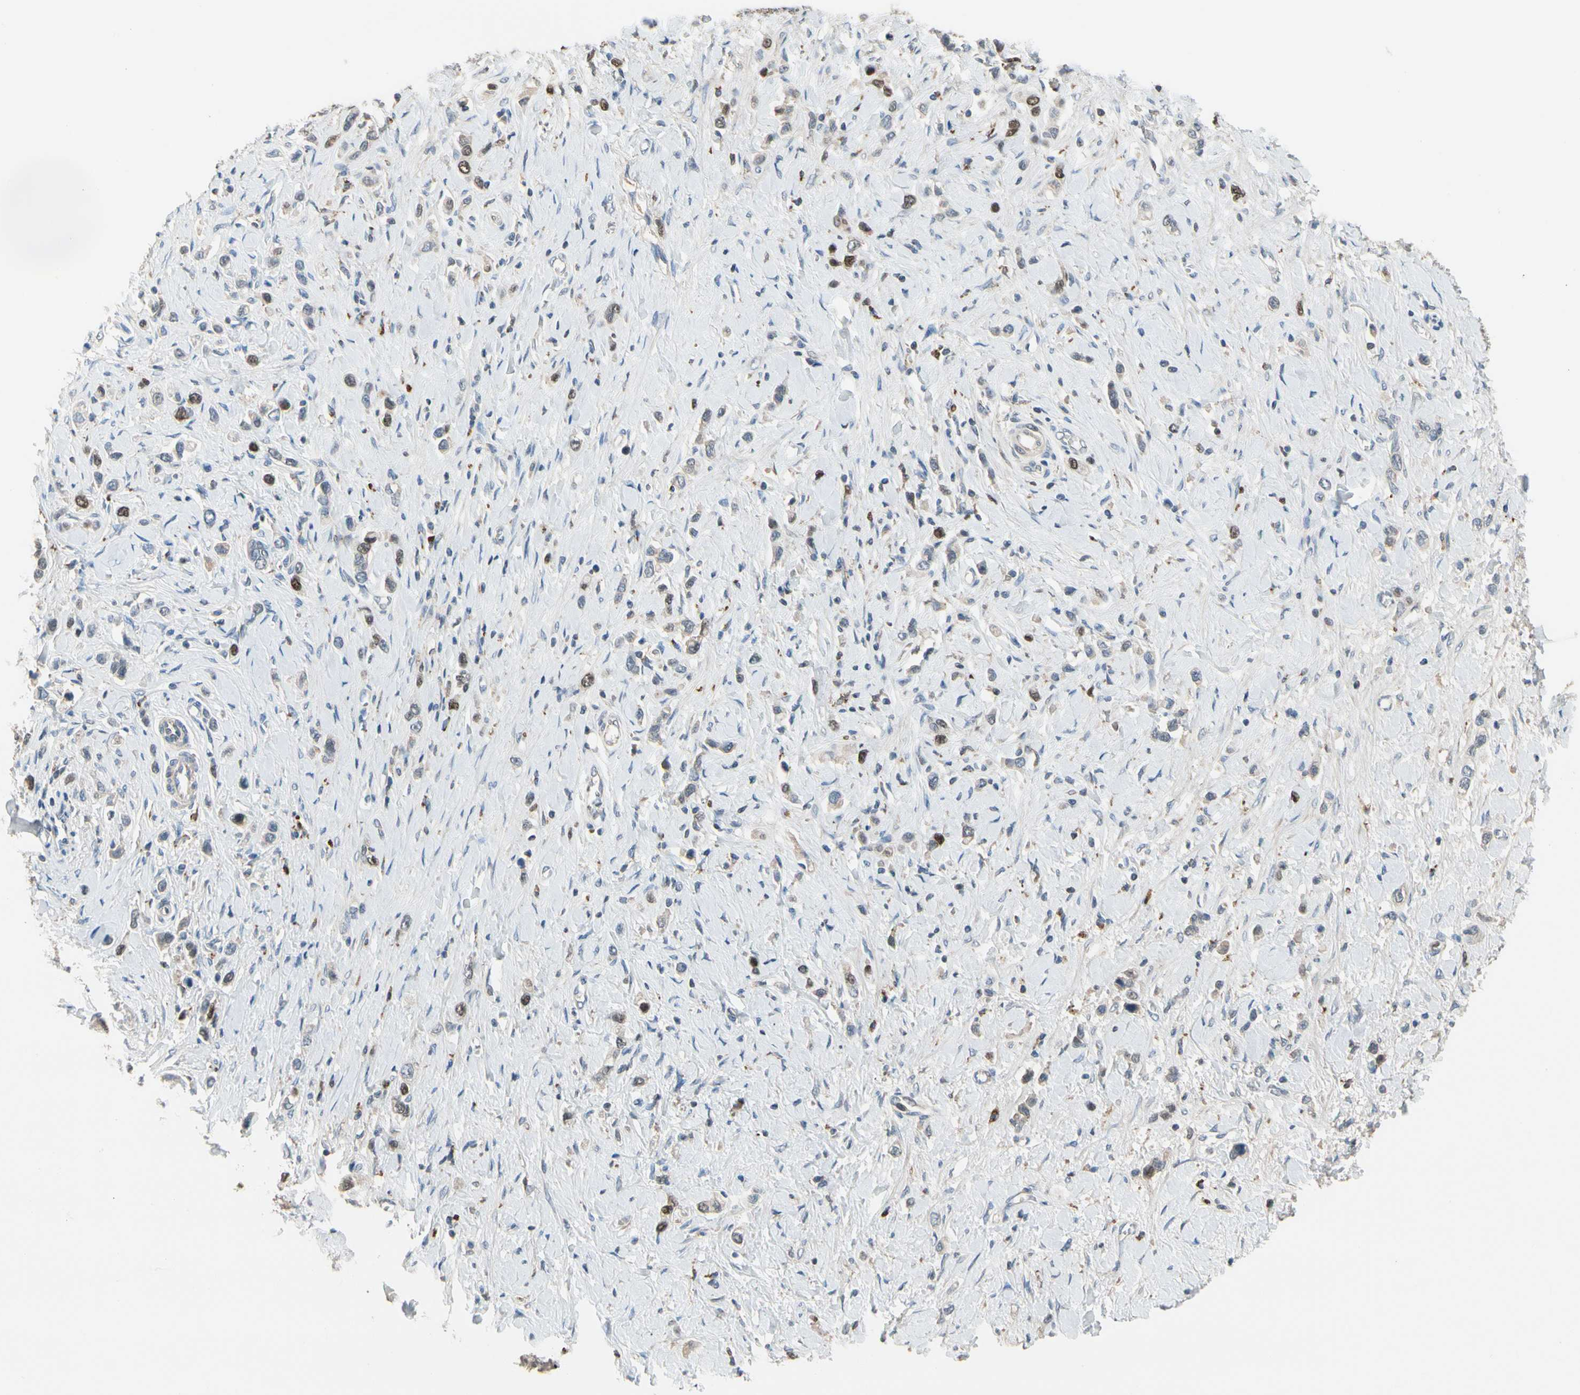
{"staining": {"intensity": "moderate", "quantity": "<25%", "location": "nuclear"}, "tissue": "stomach cancer", "cell_type": "Tumor cells", "image_type": "cancer", "snomed": [{"axis": "morphology", "description": "Normal tissue, NOS"}, {"axis": "morphology", "description": "Adenocarcinoma, NOS"}, {"axis": "topography", "description": "Stomach, upper"}, {"axis": "topography", "description": "Stomach"}], "caption": "The micrograph reveals staining of adenocarcinoma (stomach), revealing moderate nuclear protein staining (brown color) within tumor cells.", "gene": "ZKSCAN4", "patient": {"sex": "female", "age": 65}}